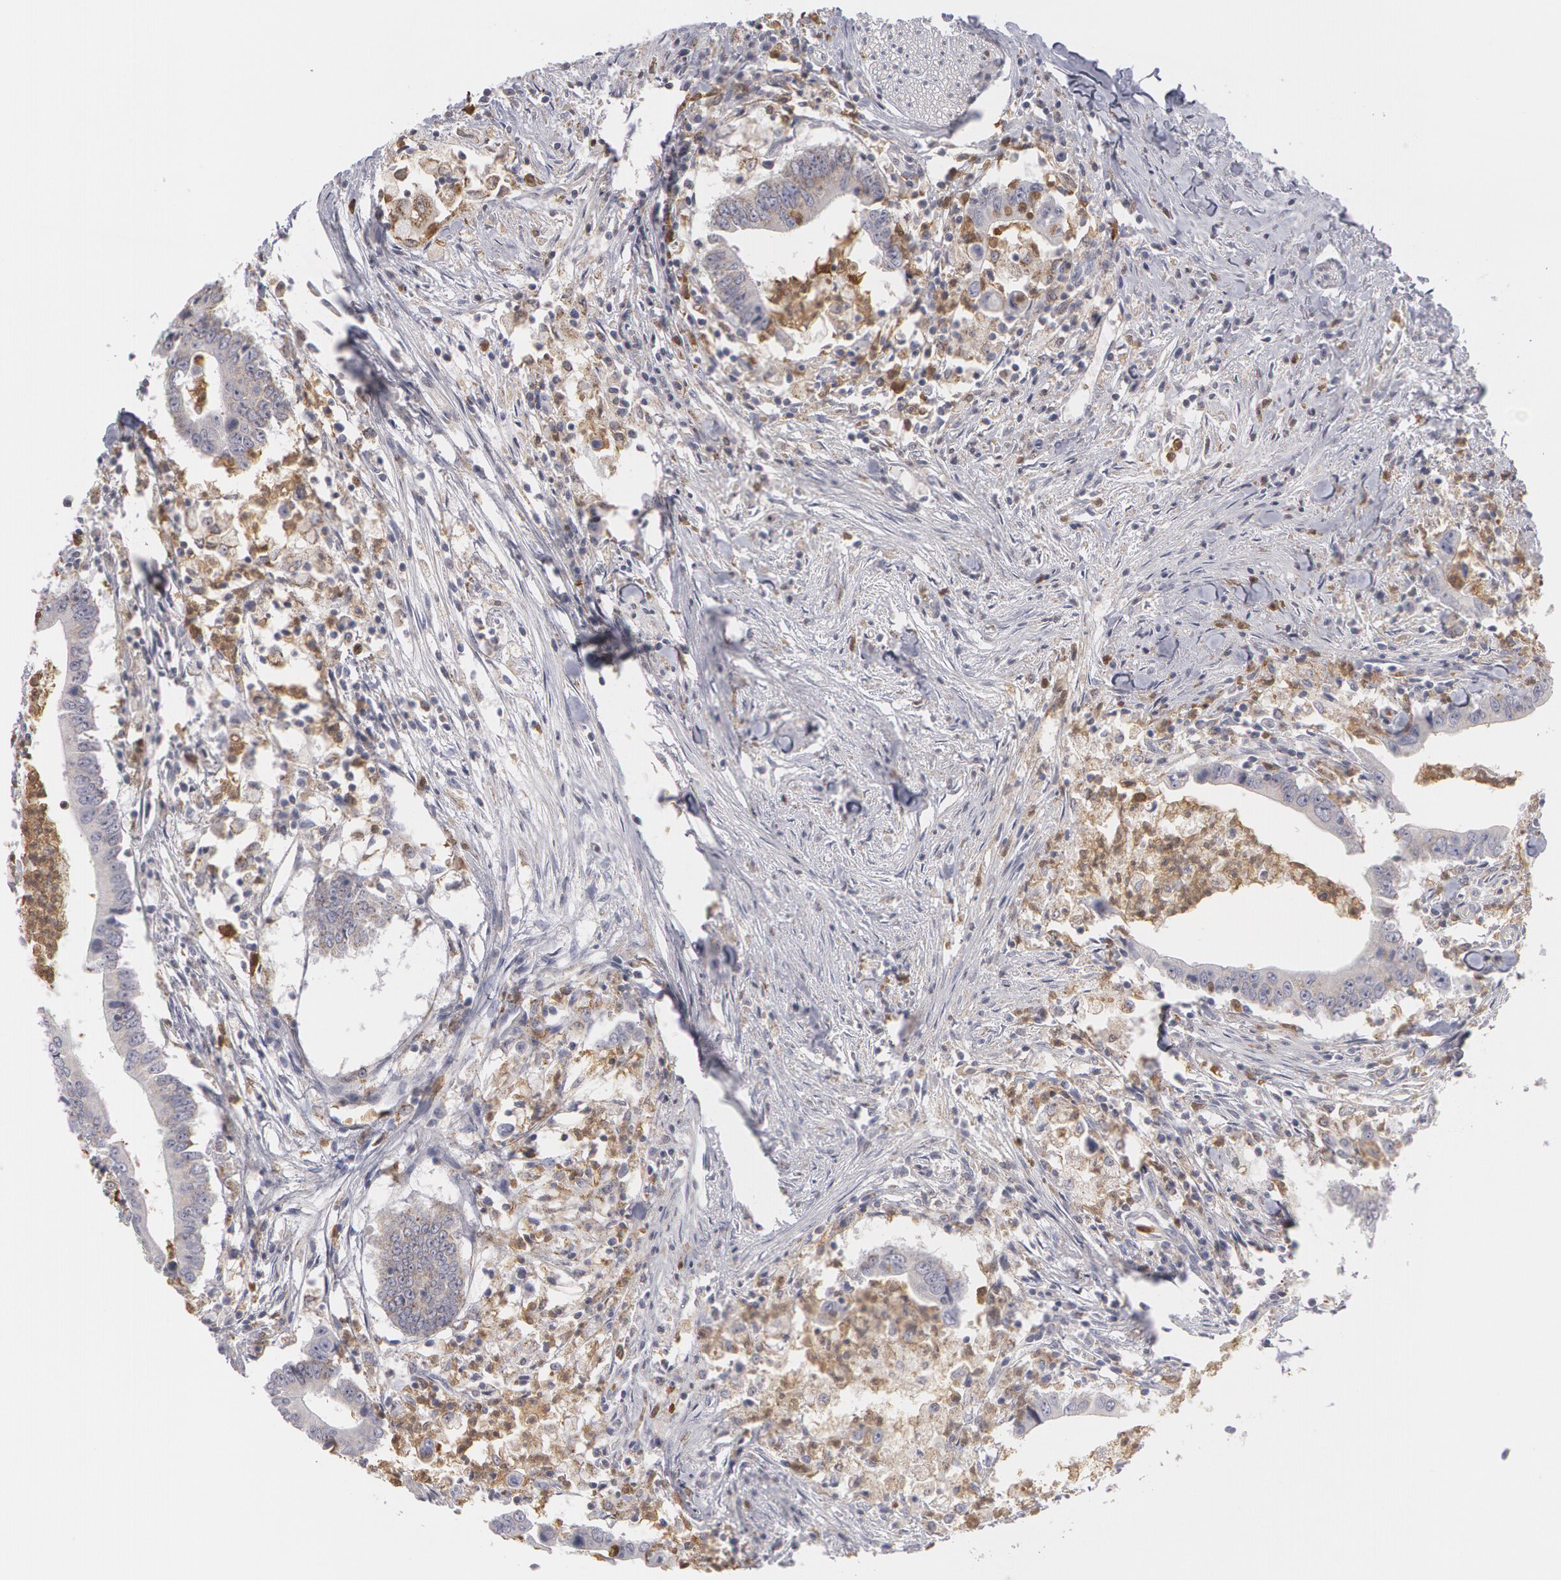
{"staining": {"intensity": "weak", "quantity": "25%-75%", "location": "cytoplasmic/membranous"}, "tissue": "colorectal cancer", "cell_type": "Tumor cells", "image_type": "cancer", "snomed": [{"axis": "morphology", "description": "Adenocarcinoma, NOS"}, {"axis": "topography", "description": "Colon"}], "caption": "Protein positivity by immunohistochemistry exhibits weak cytoplasmic/membranous staining in approximately 25%-75% of tumor cells in adenocarcinoma (colorectal). Nuclei are stained in blue.", "gene": "CAT", "patient": {"sex": "male", "age": 55}}